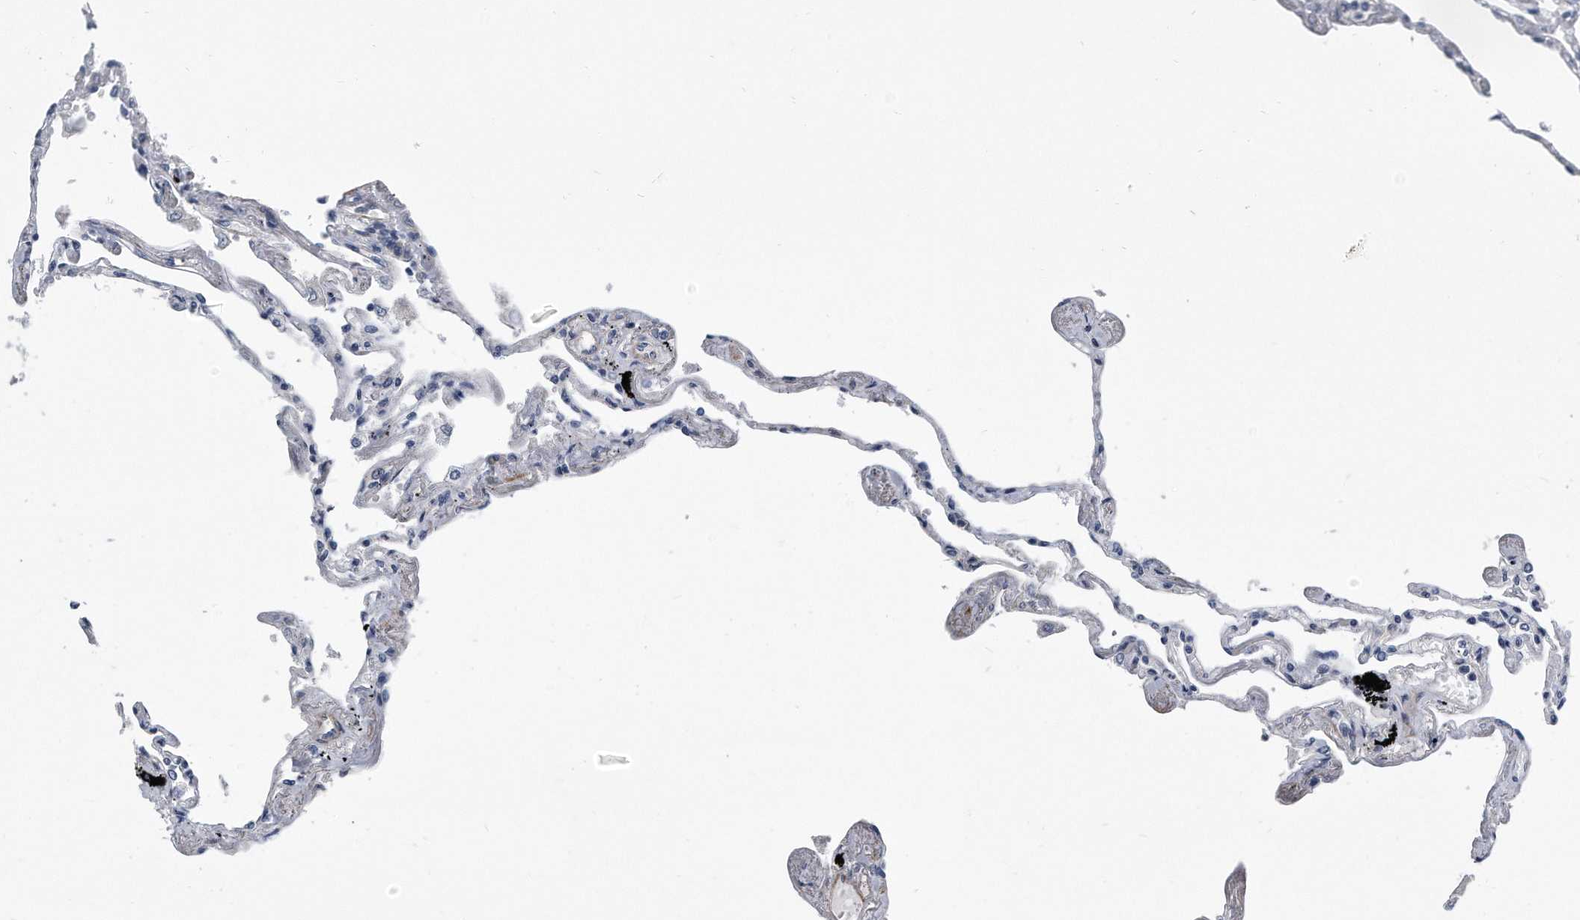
{"staining": {"intensity": "moderate", "quantity": "<25%", "location": "cytoplasmic/membranous"}, "tissue": "lung", "cell_type": "Alveolar cells", "image_type": "normal", "snomed": [{"axis": "morphology", "description": "Normal tissue, NOS"}, {"axis": "topography", "description": "Lung"}], "caption": "Brown immunohistochemical staining in unremarkable human lung exhibits moderate cytoplasmic/membranous staining in about <25% of alveolar cells. (DAB = brown stain, brightfield microscopy at high magnification).", "gene": "EIF2B4", "patient": {"sex": "female", "age": 67}}